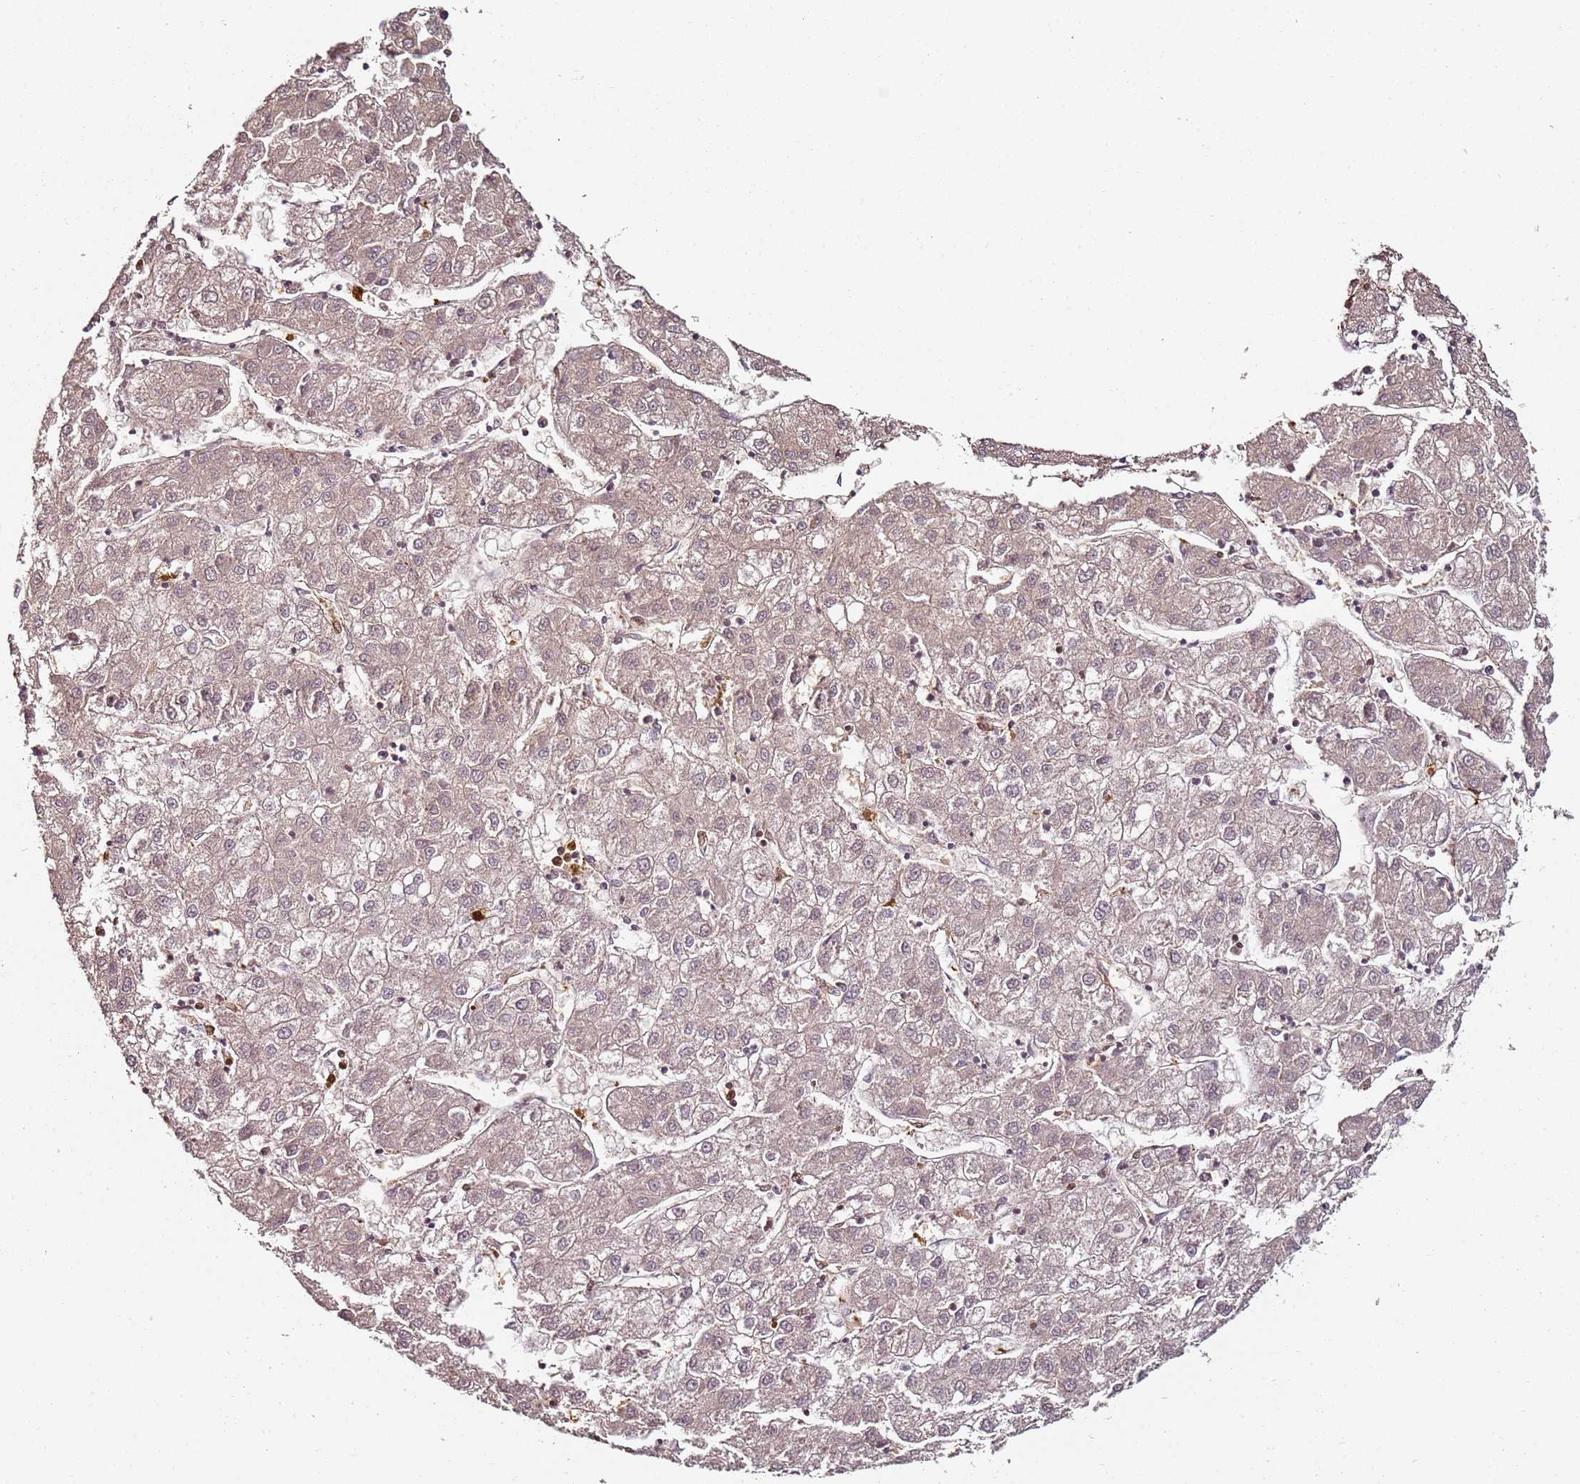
{"staining": {"intensity": "negative", "quantity": "none", "location": "none"}, "tissue": "liver cancer", "cell_type": "Tumor cells", "image_type": "cancer", "snomed": [{"axis": "morphology", "description": "Carcinoma, Hepatocellular, NOS"}, {"axis": "topography", "description": "Liver"}], "caption": "DAB immunohistochemical staining of human liver cancer (hepatocellular carcinoma) shows no significant positivity in tumor cells.", "gene": "S100A4", "patient": {"sex": "male", "age": 72}}